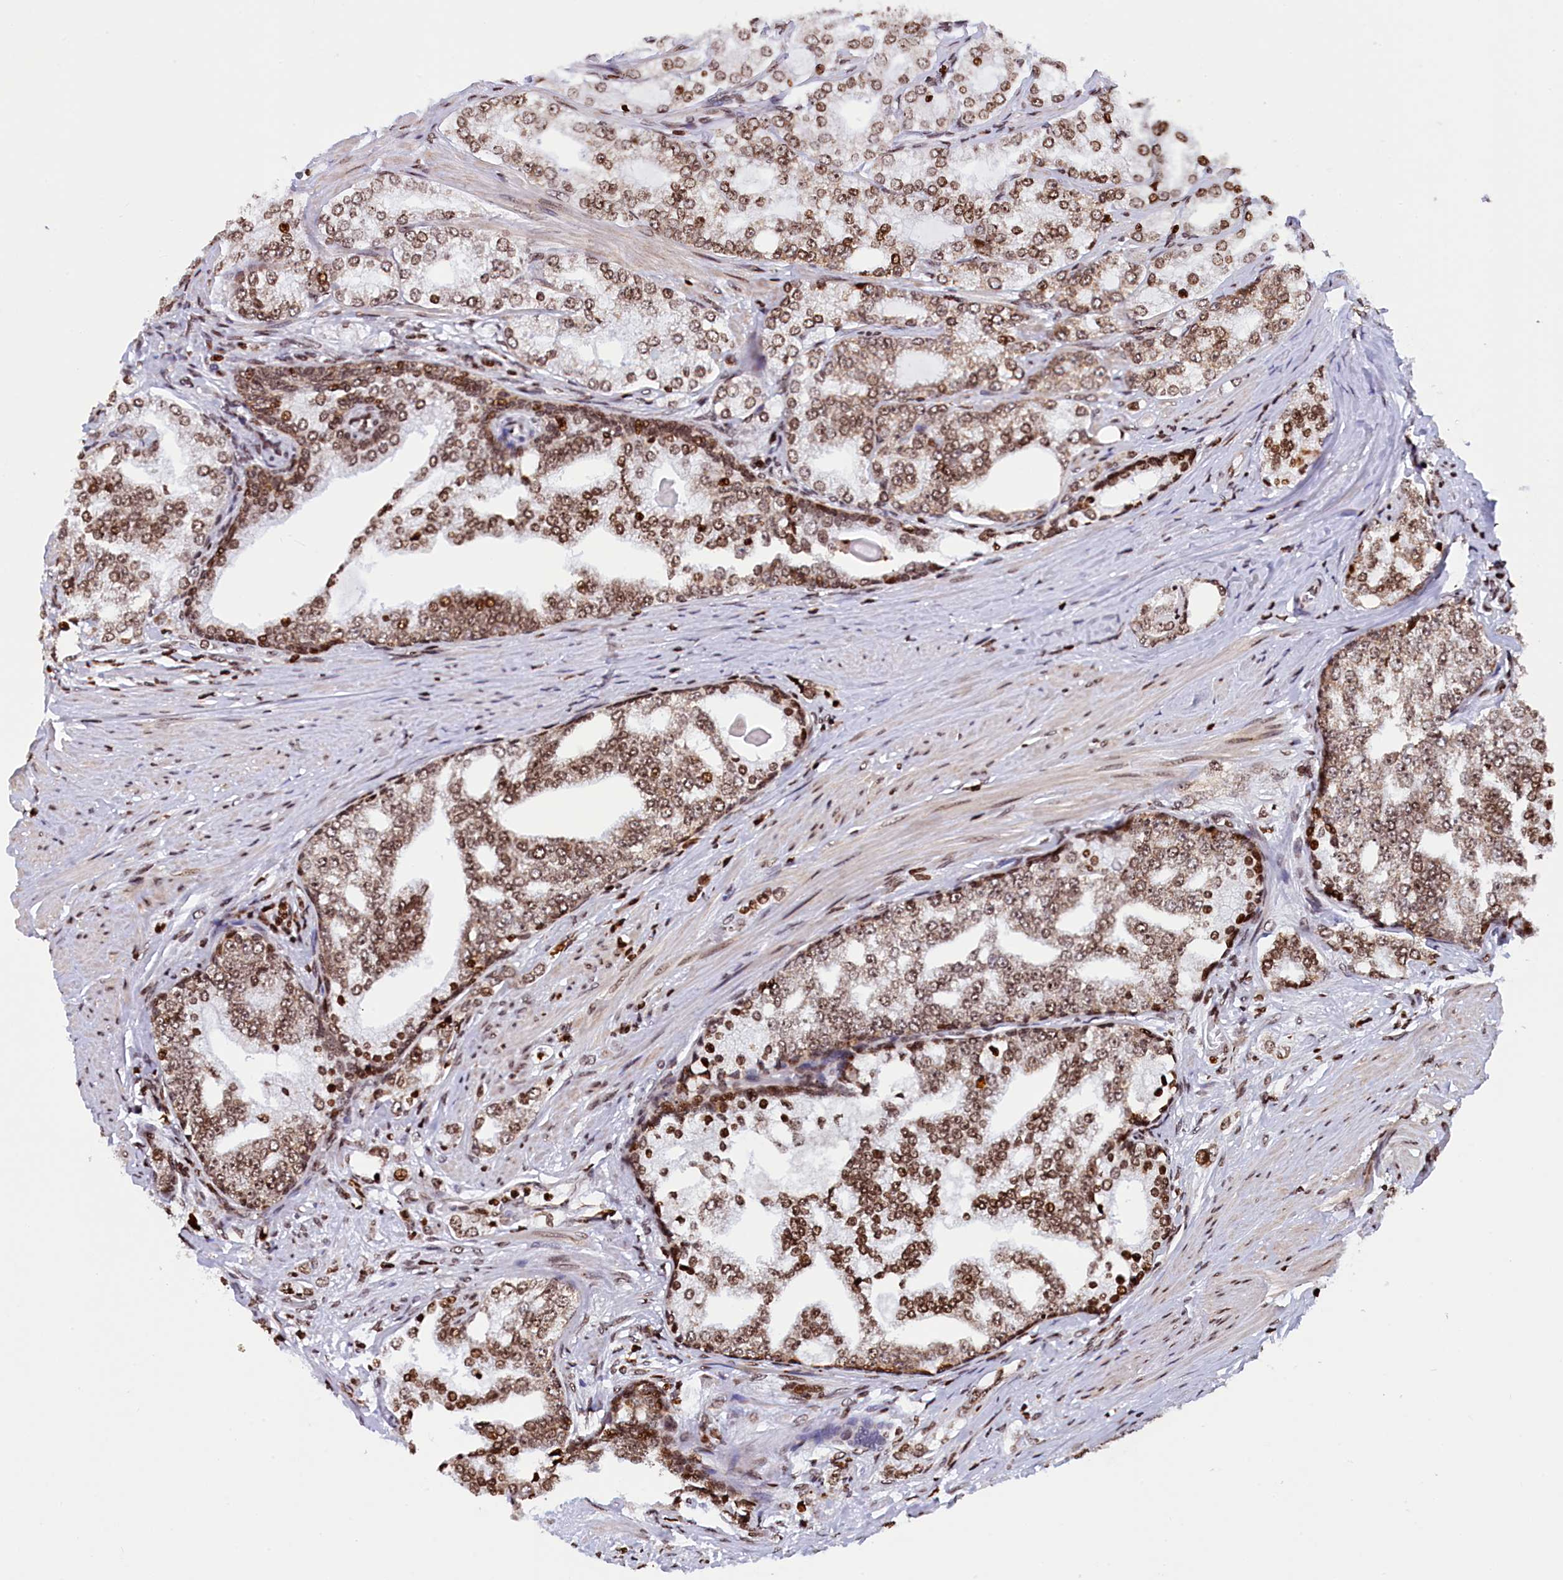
{"staining": {"intensity": "moderate", "quantity": ">75%", "location": "nuclear"}, "tissue": "prostate cancer", "cell_type": "Tumor cells", "image_type": "cancer", "snomed": [{"axis": "morphology", "description": "Adenocarcinoma, High grade"}, {"axis": "topography", "description": "Prostate"}], "caption": "Immunohistochemistry (IHC) image of prostate cancer stained for a protein (brown), which demonstrates medium levels of moderate nuclear staining in about >75% of tumor cells.", "gene": "TIMM29", "patient": {"sex": "male", "age": 64}}